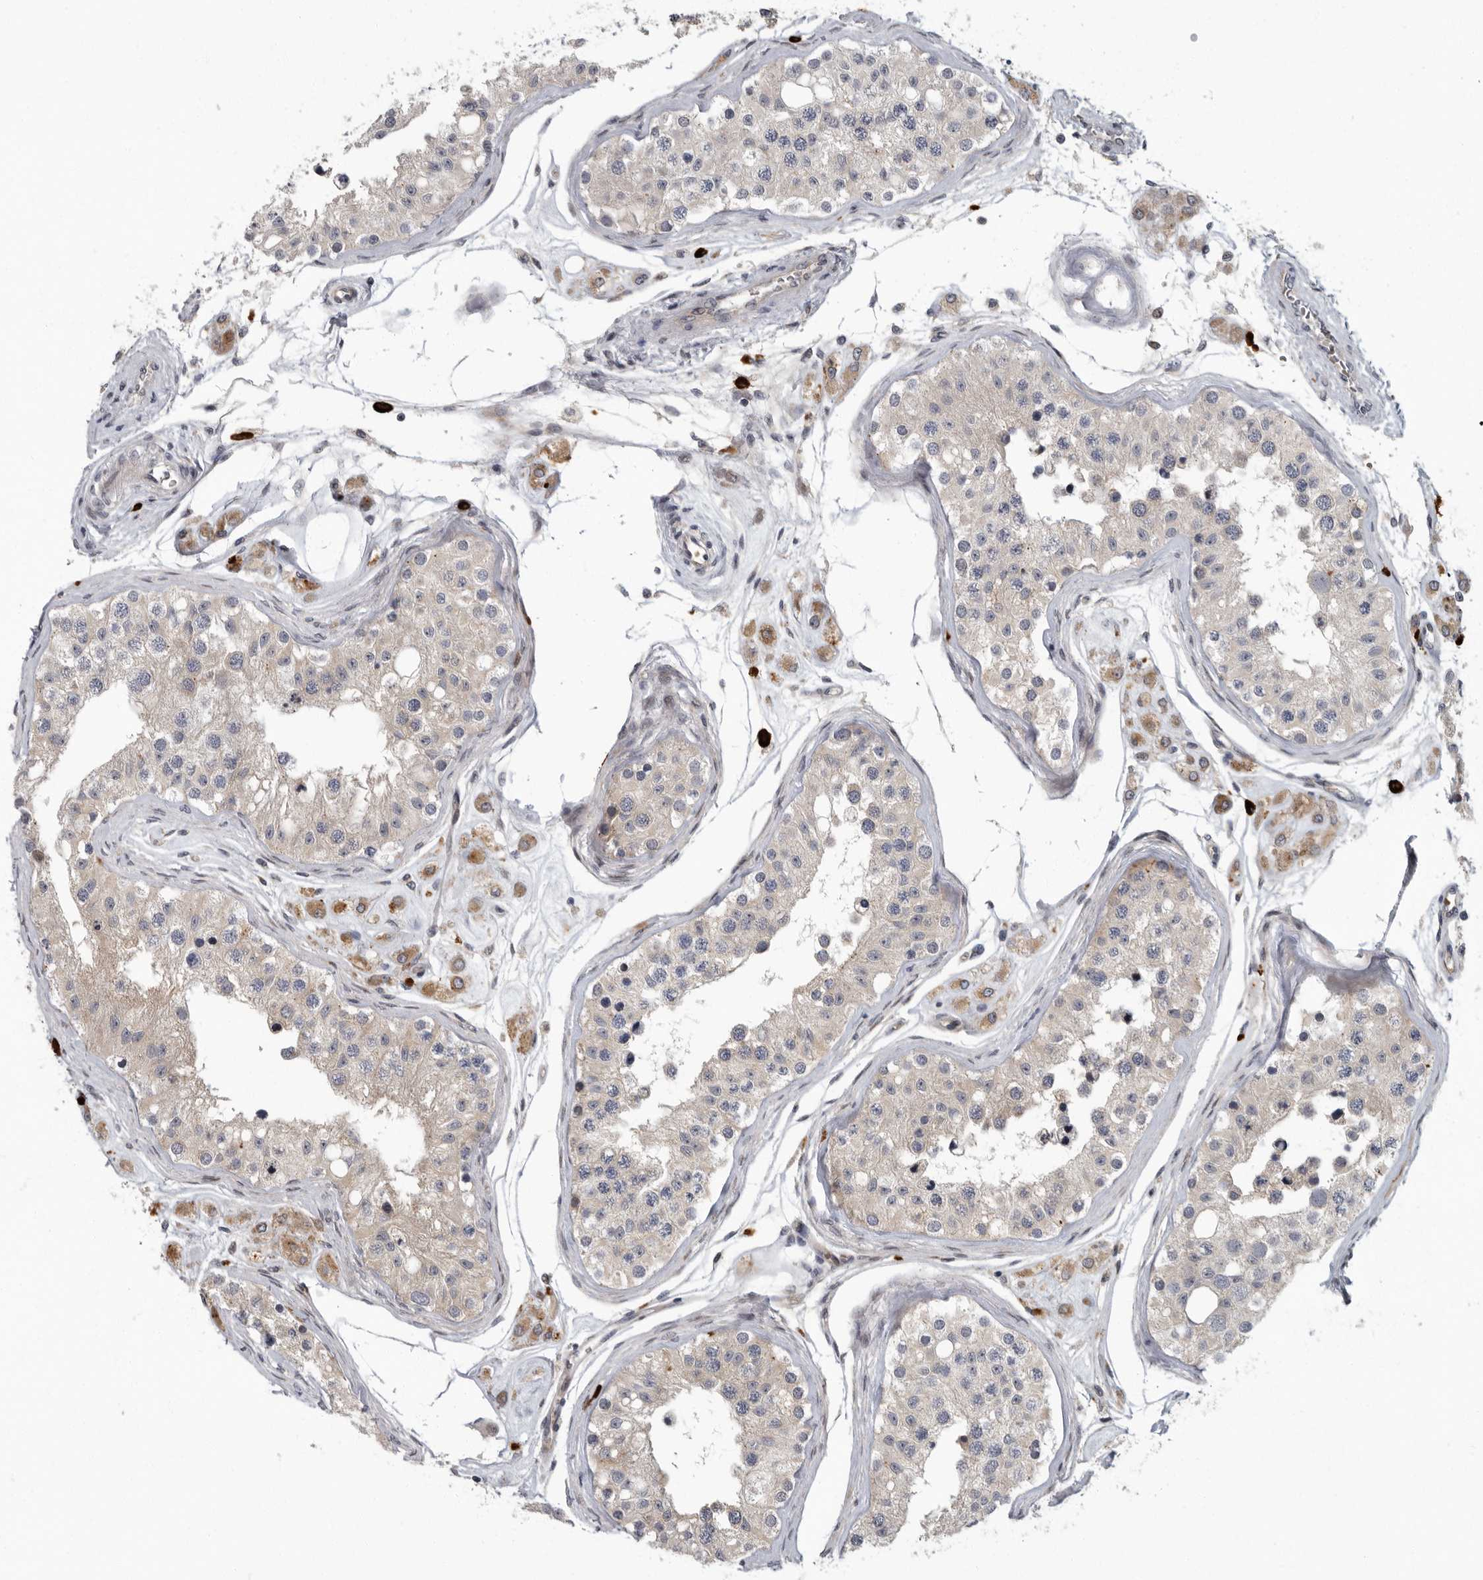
{"staining": {"intensity": "weak", "quantity": "25%-75%", "location": "cytoplasmic/membranous"}, "tissue": "testis", "cell_type": "Cells in seminiferous ducts", "image_type": "normal", "snomed": [{"axis": "morphology", "description": "Normal tissue, NOS"}, {"axis": "morphology", "description": "Adenocarcinoma, metastatic, NOS"}, {"axis": "topography", "description": "Testis"}], "caption": "Testis stained with a brown dye demonstrates weak cytoplasmic/membranous positive expression in approximately 25%-75% of cells in seminiferous ducts.", "gene": "PDCD11", "patient": {"sex": "male", "age": 26}}